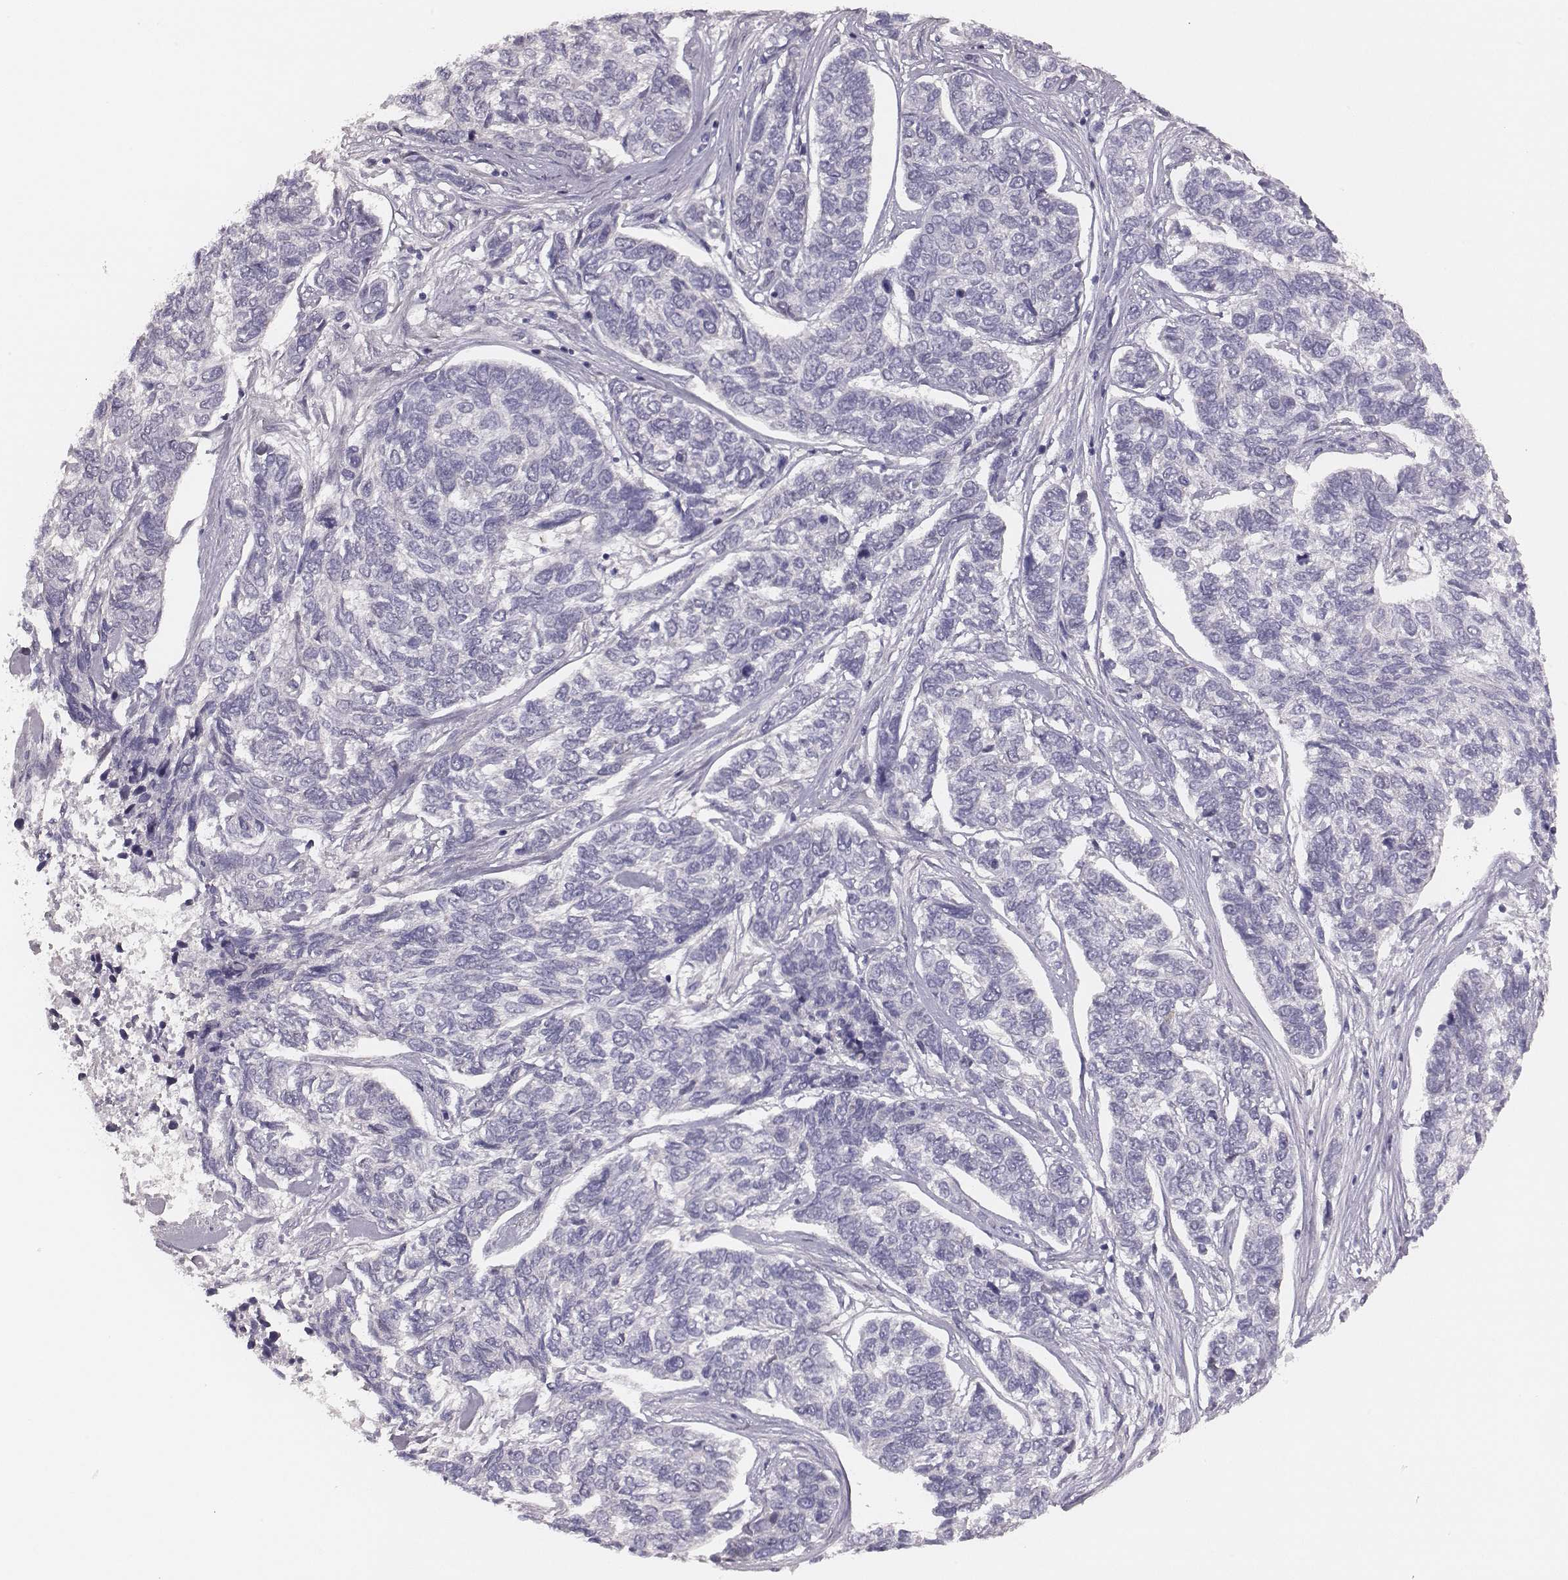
{"staining": {"intensity": "negative", "quantity": "none", "location": "none"}, "tissue": "skin cancer", "cell_type": "Tumor cells", "image_type": "cancer", "snomed": [{"axis": "morphology", "description": "Basal cell carcinoma"}, {"axis": "topography", "description": "Skin"}], "caption": "This photomicrograph is of skin cancer (basal cell carcinoma) stained with immunohistochemistry (IHC) to label a protein in brown with the nuclei are counter-stained blue. There is no positivity in tumor cells.", "gene": "PBK", "patient": {"sex": "female", "age": 65}}